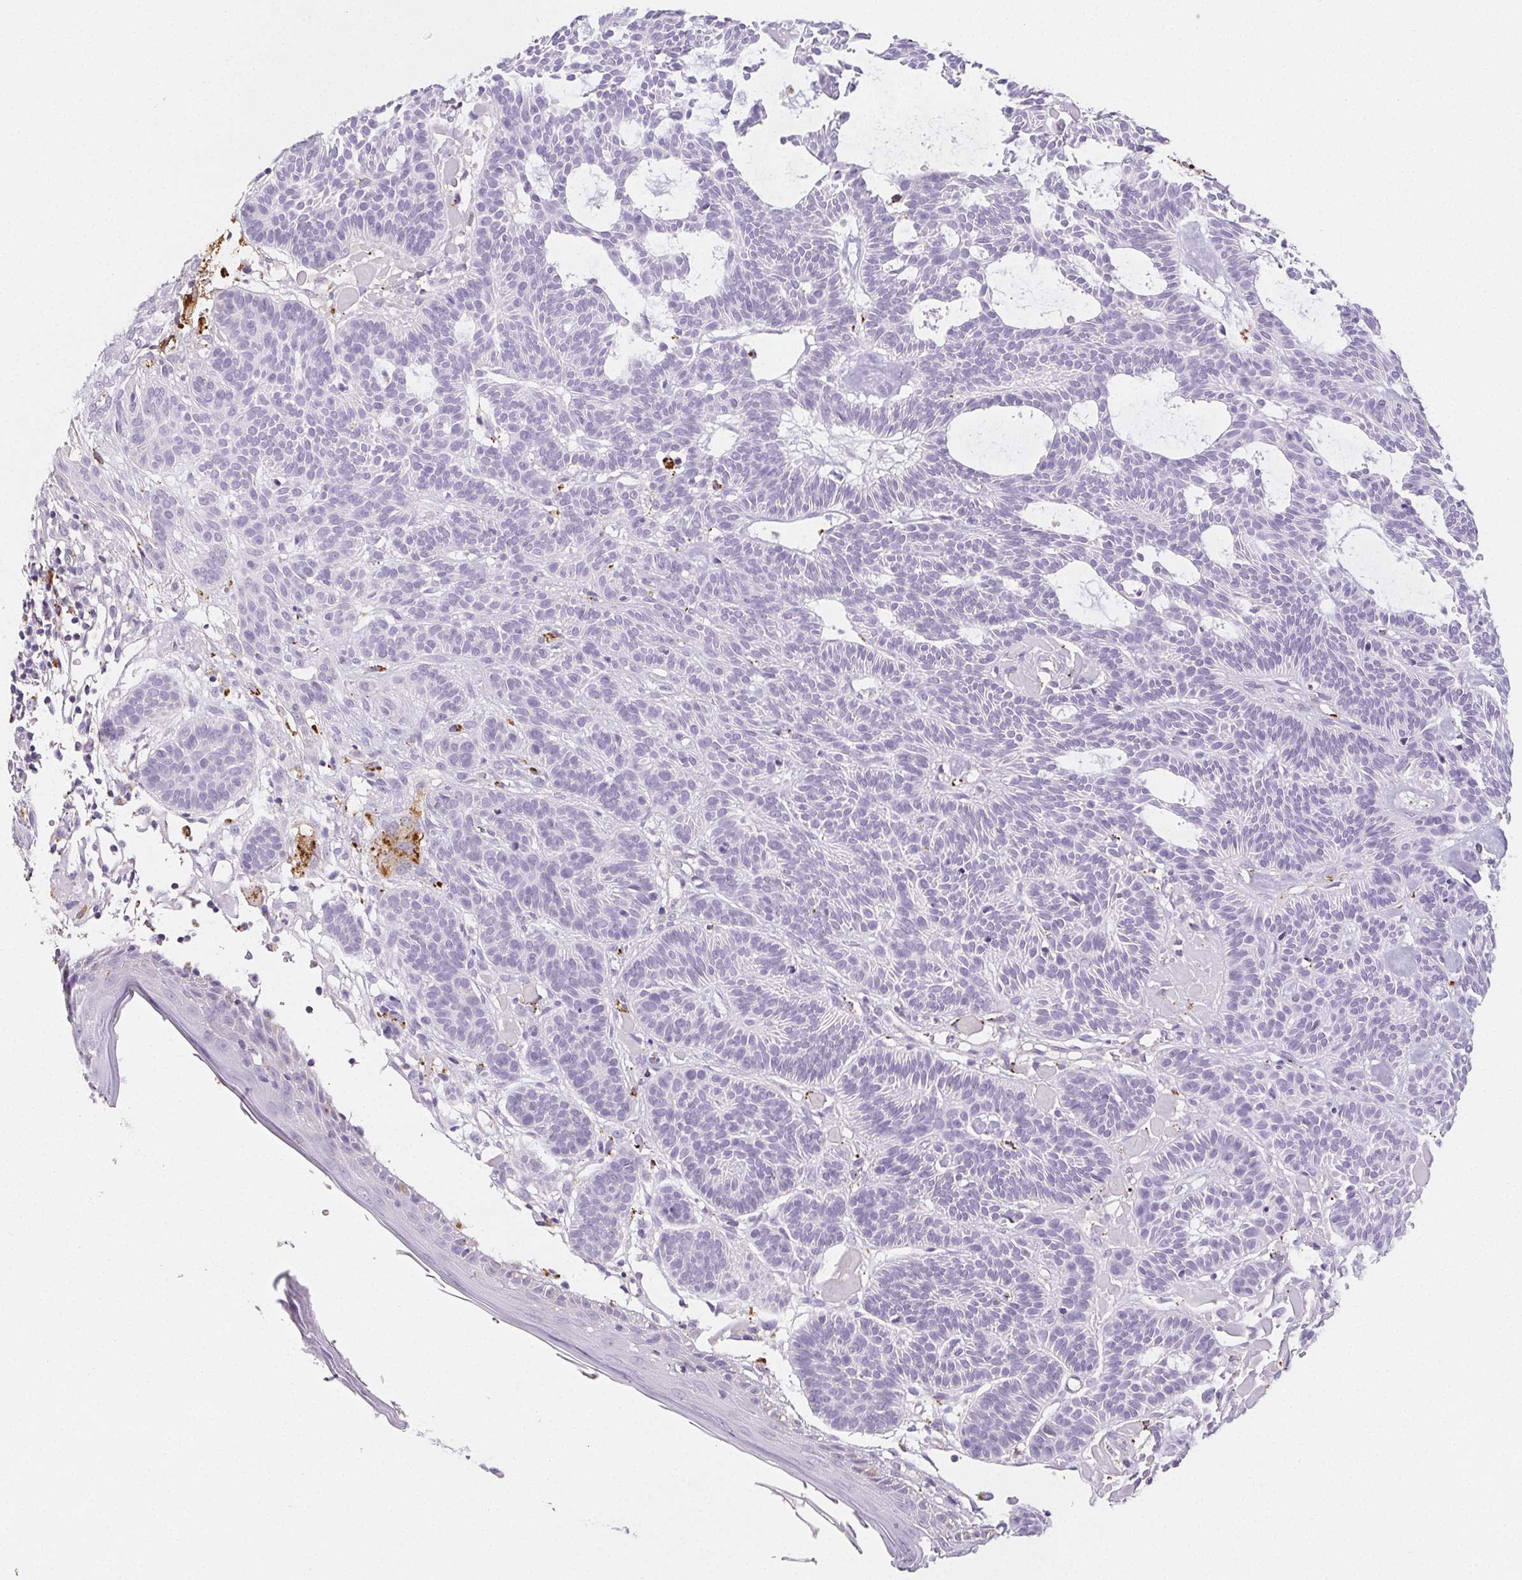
{"staining": {"intensity": "negative", "quantity": "none", "location": "none"}, "tissue": "skin cancer", "cell_type": "Tumor cells", "image_type": "cancer", "snomed": [{"axis": "morphology", "description": "Basal cell carcinoma"}, {"axis": "topography", "description": "Skin"}], "caption": "An immunohistochemistry (IHC) photomicrograph of basal cell carcinoma (skin) is shown. There is no staining in tumor cells of basal cell carcinoma (skin). The staining is performed using DAB (3,3'-diaminobenzidine) brown chromogen with nuclei counter-stained in using hematoxylin.", "gene": "LIPA", "patient": {"sex": "male", "age": 85}}